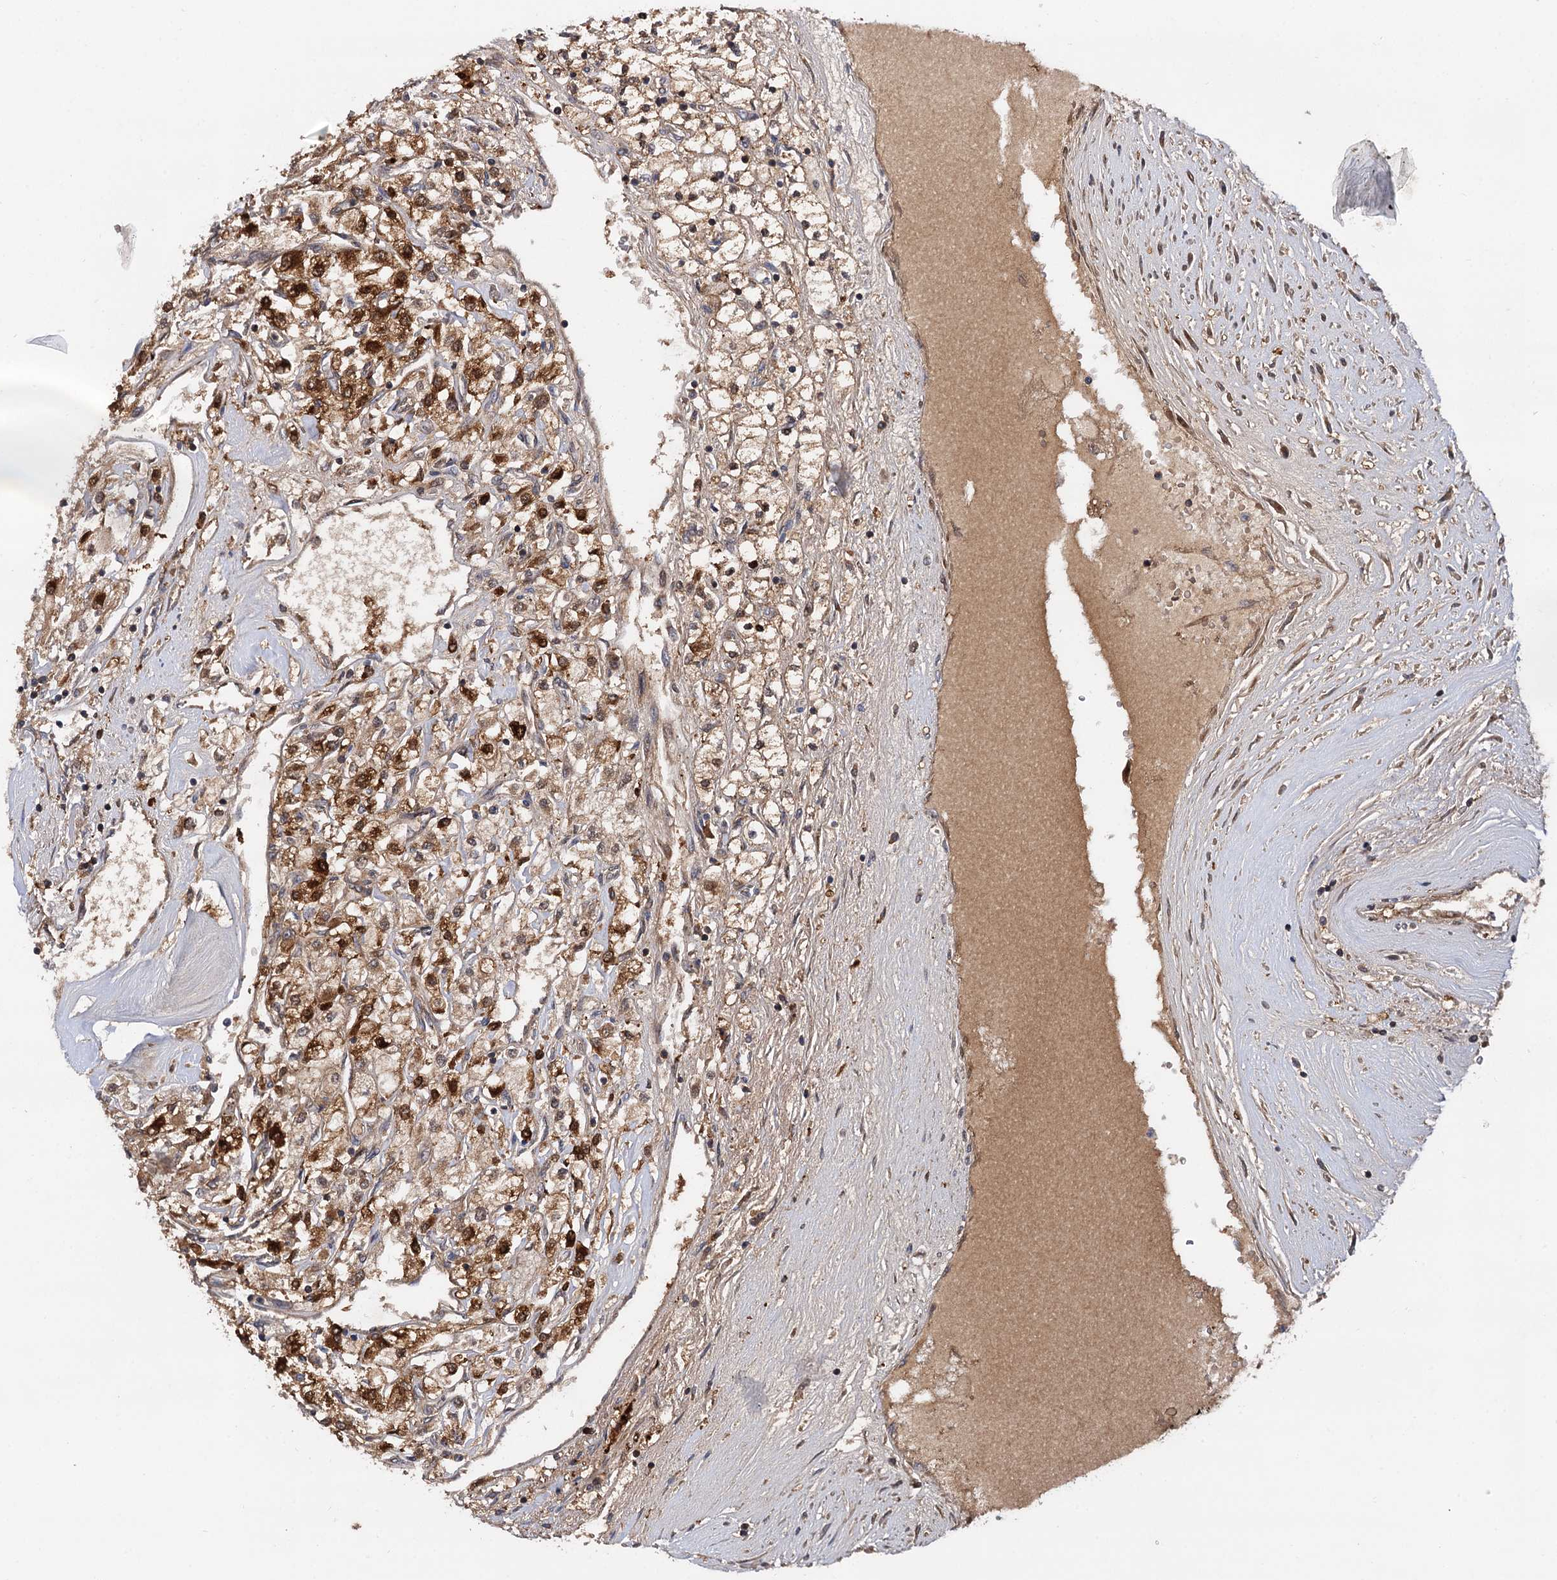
{"staining": {"intensity": "moderate", "quantity": ">75%", "location": "cytoplasmic/membranous"}, "tissue": "renal cancer", "cell_type": "Tumor cells", "image_type": "cancer", "snomed": [{"axis": "morphology", "description": "Adenocarcinoma, NOS"}, {"axis": "topography", "description": "Kidney"}], "caption": "Human renal cancer stained with a protein marker reveals moderate staining in tumor cells.", "gene": "SELENOP", "patient": {"sex": "male", "age": 80}}